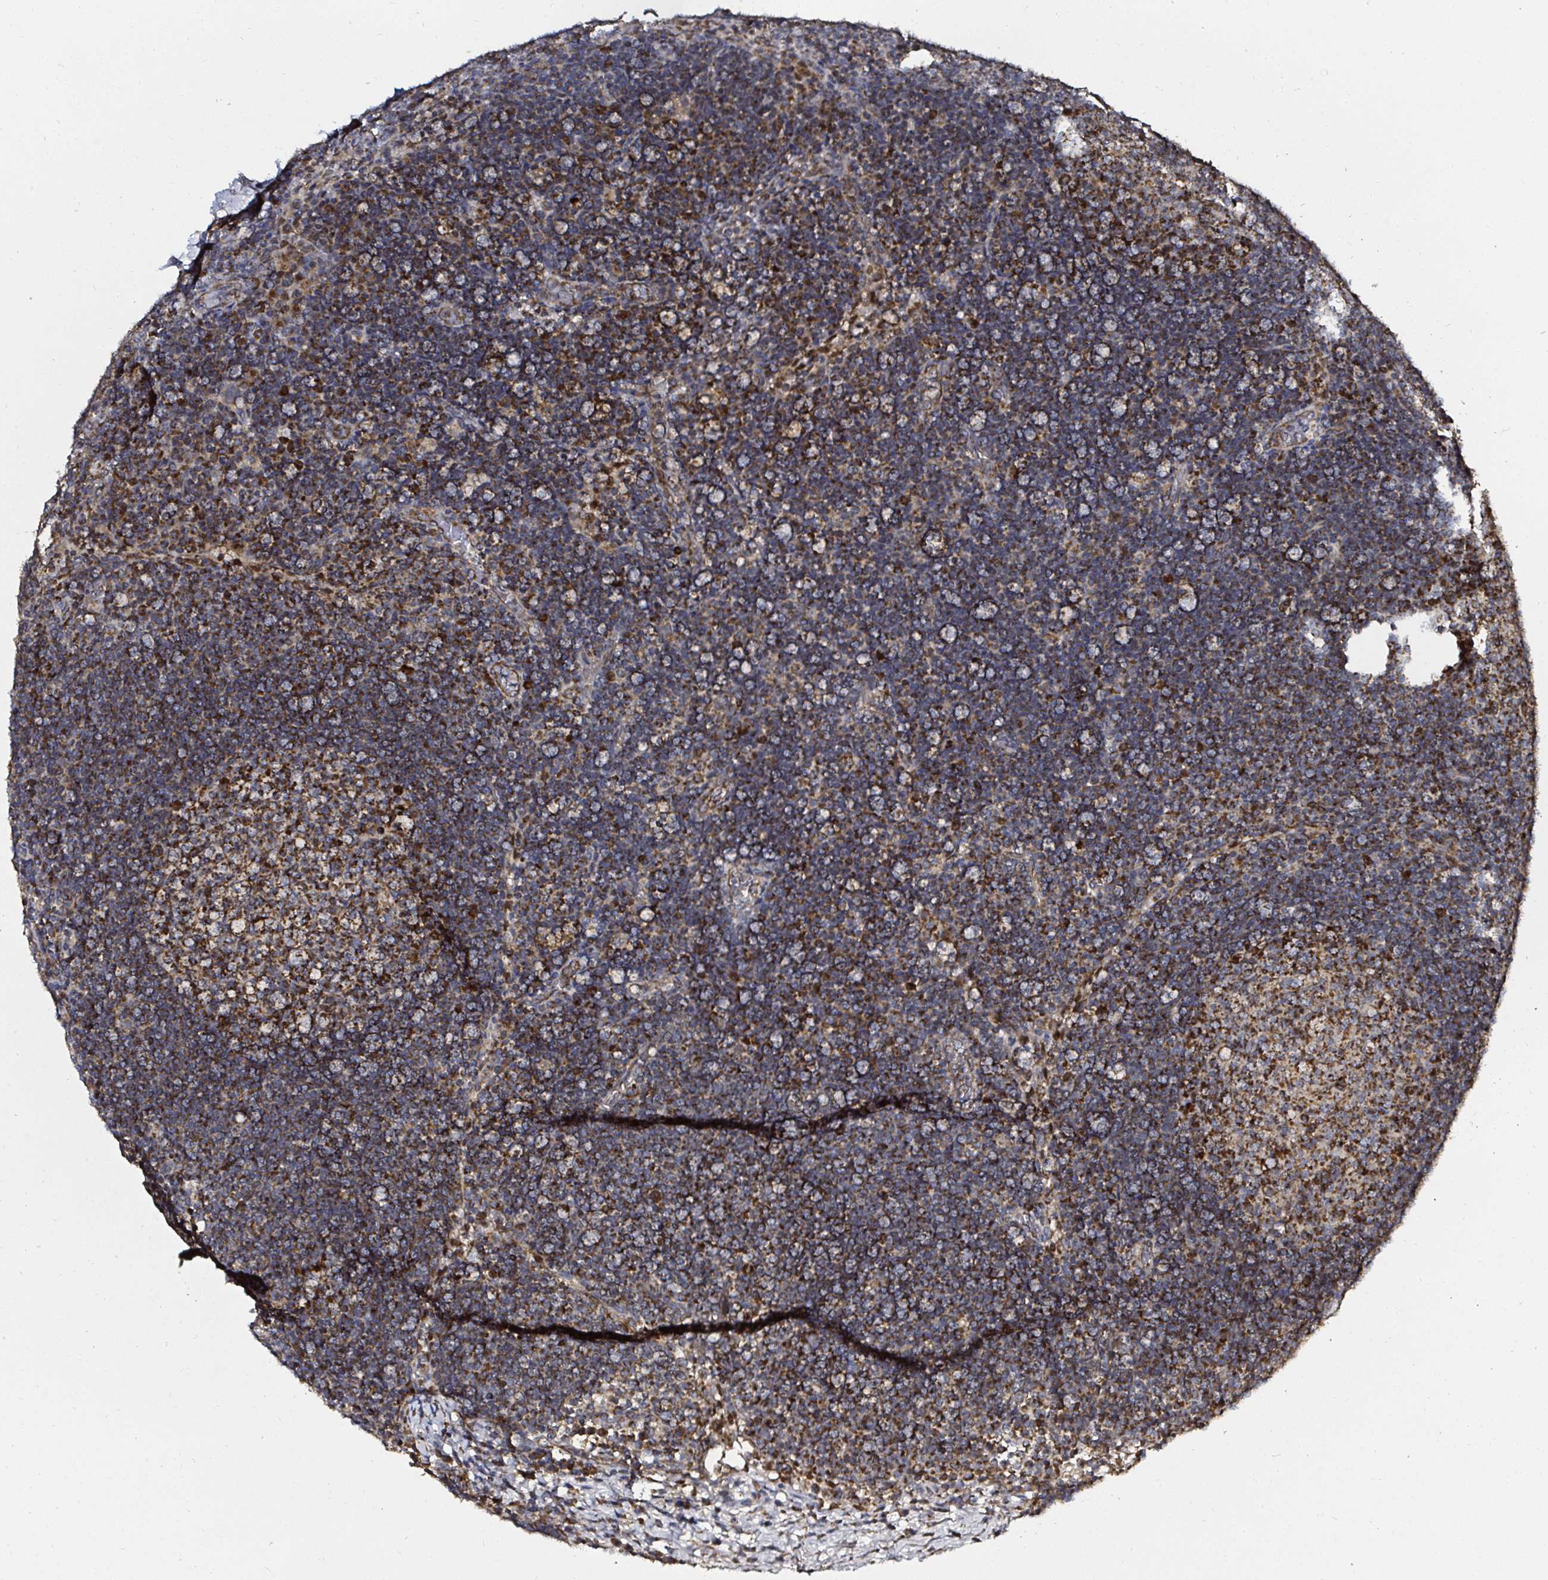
{"staining": {"intensity": "strong", "quantity": ">75%", "location": "cytoplasmic/membranous"}, "tissue": "lymph node", "cell_type": "Germinal center cells", "image_type": "normal", "snomed": [{"axis": "morphology", "description": "Normal tissue, NOS"}, {"axis": "topography", "description": "Lymph node"}], "caption": "DAB (3,3'-diaminobenzidine) immunohistochemical staining of benign lymph node exhibits strong cytoplasmic/membranous protein positivity in about >75% of germinal center cells.", "gene": "ATAD3A", "patient": {"sex": "male", "age": 67}}